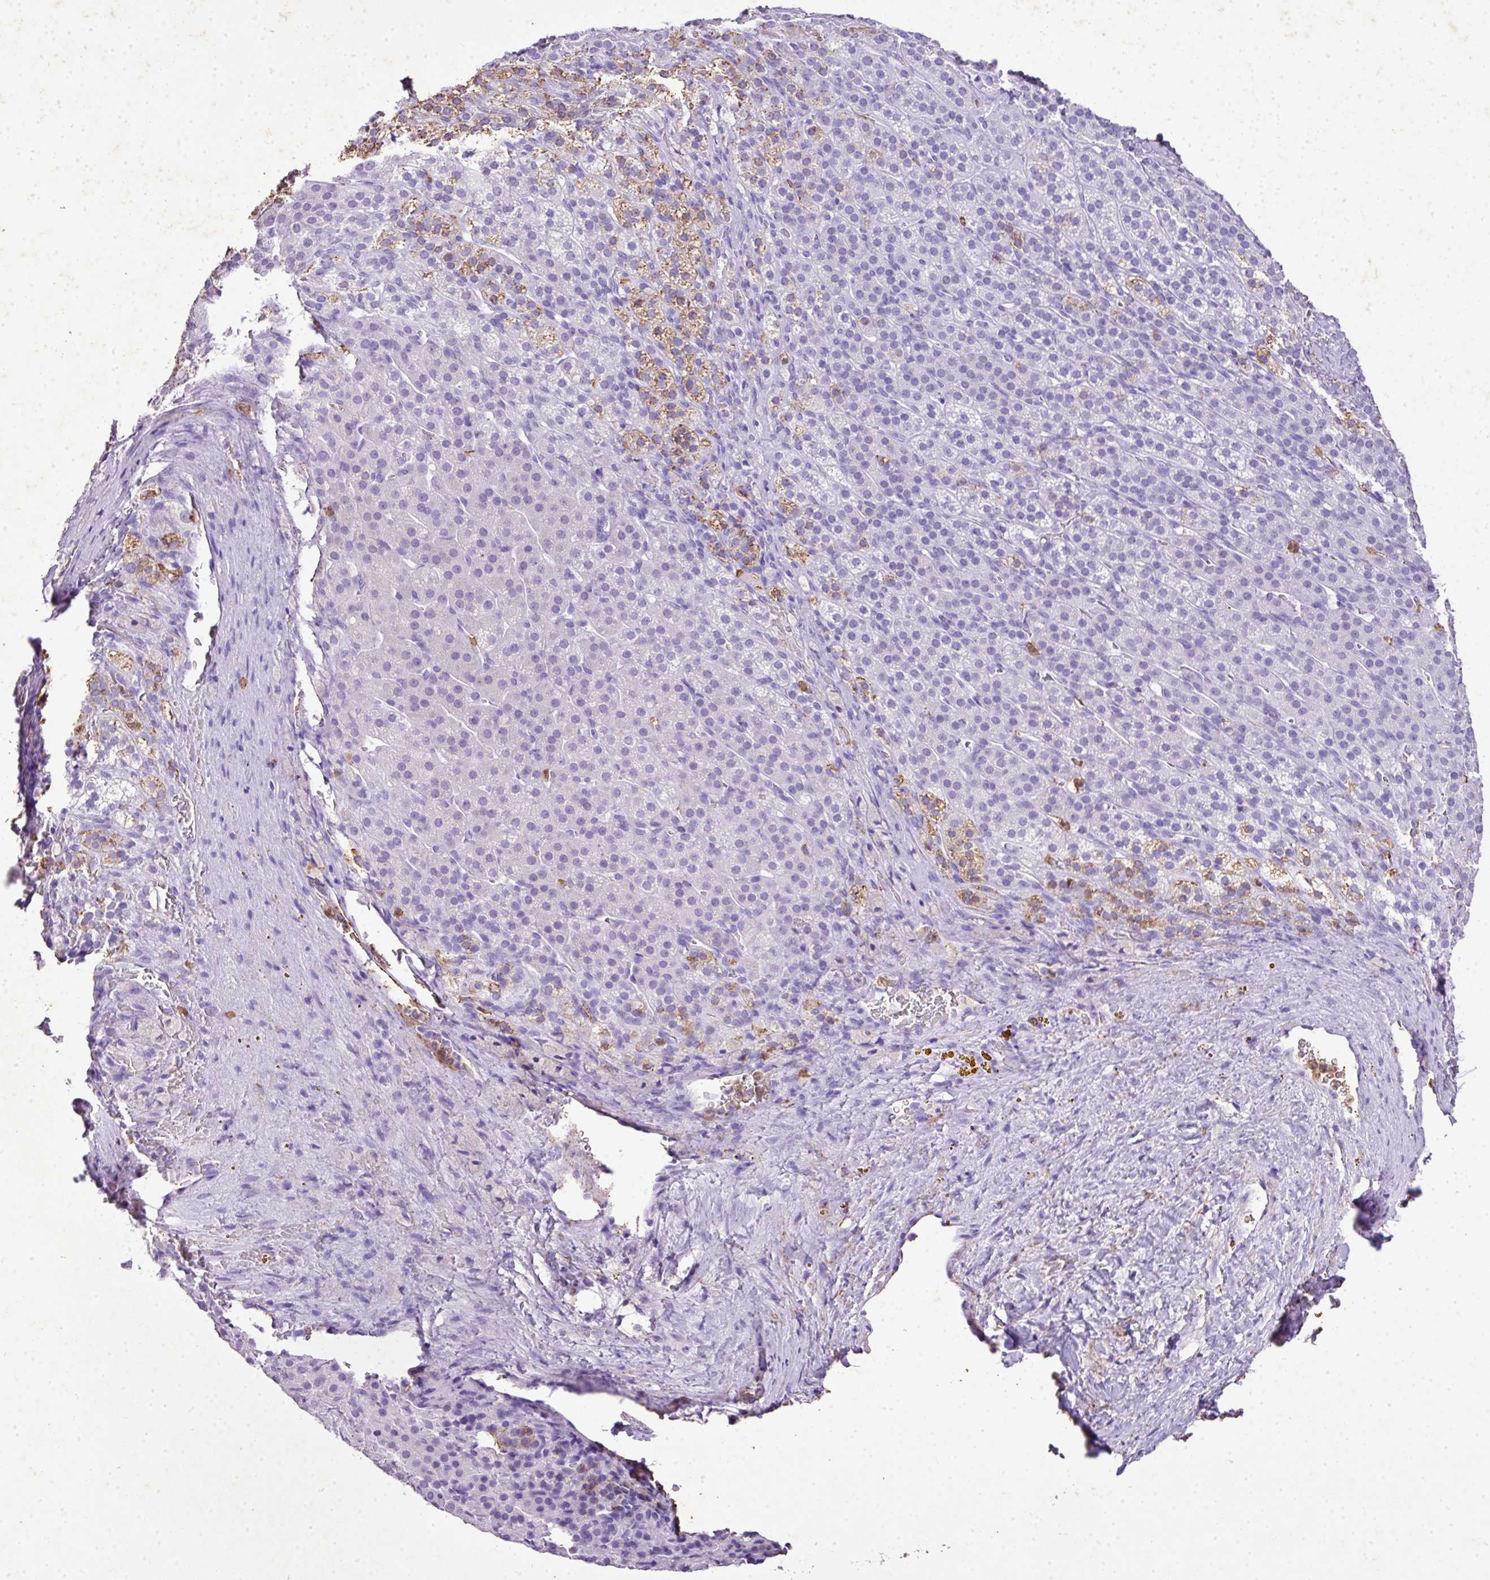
{"staining": {"intensity": "moderate", "quantity": "<25%", "location": "cytoplasmic/membranous"}, "tissue": "adrenal gland", "cell_type": "Glandular cells", "image_type": "normal", "snomed": [{"axis": "morphology", "description": "Normal tissue, NOS"}, {"axis": "topography", "description": "Adrenal gland"}], "caption": "Benign adrenal gland was stained to show a protein in brown. There is low levels of moderate cytoplasmic/membranous expression in about <25% of glandular cells. (IHC, brightfield microscopy, high magnification).", "gene": "KCNJ11", "patient": {"sex": "female", "age": 41}}